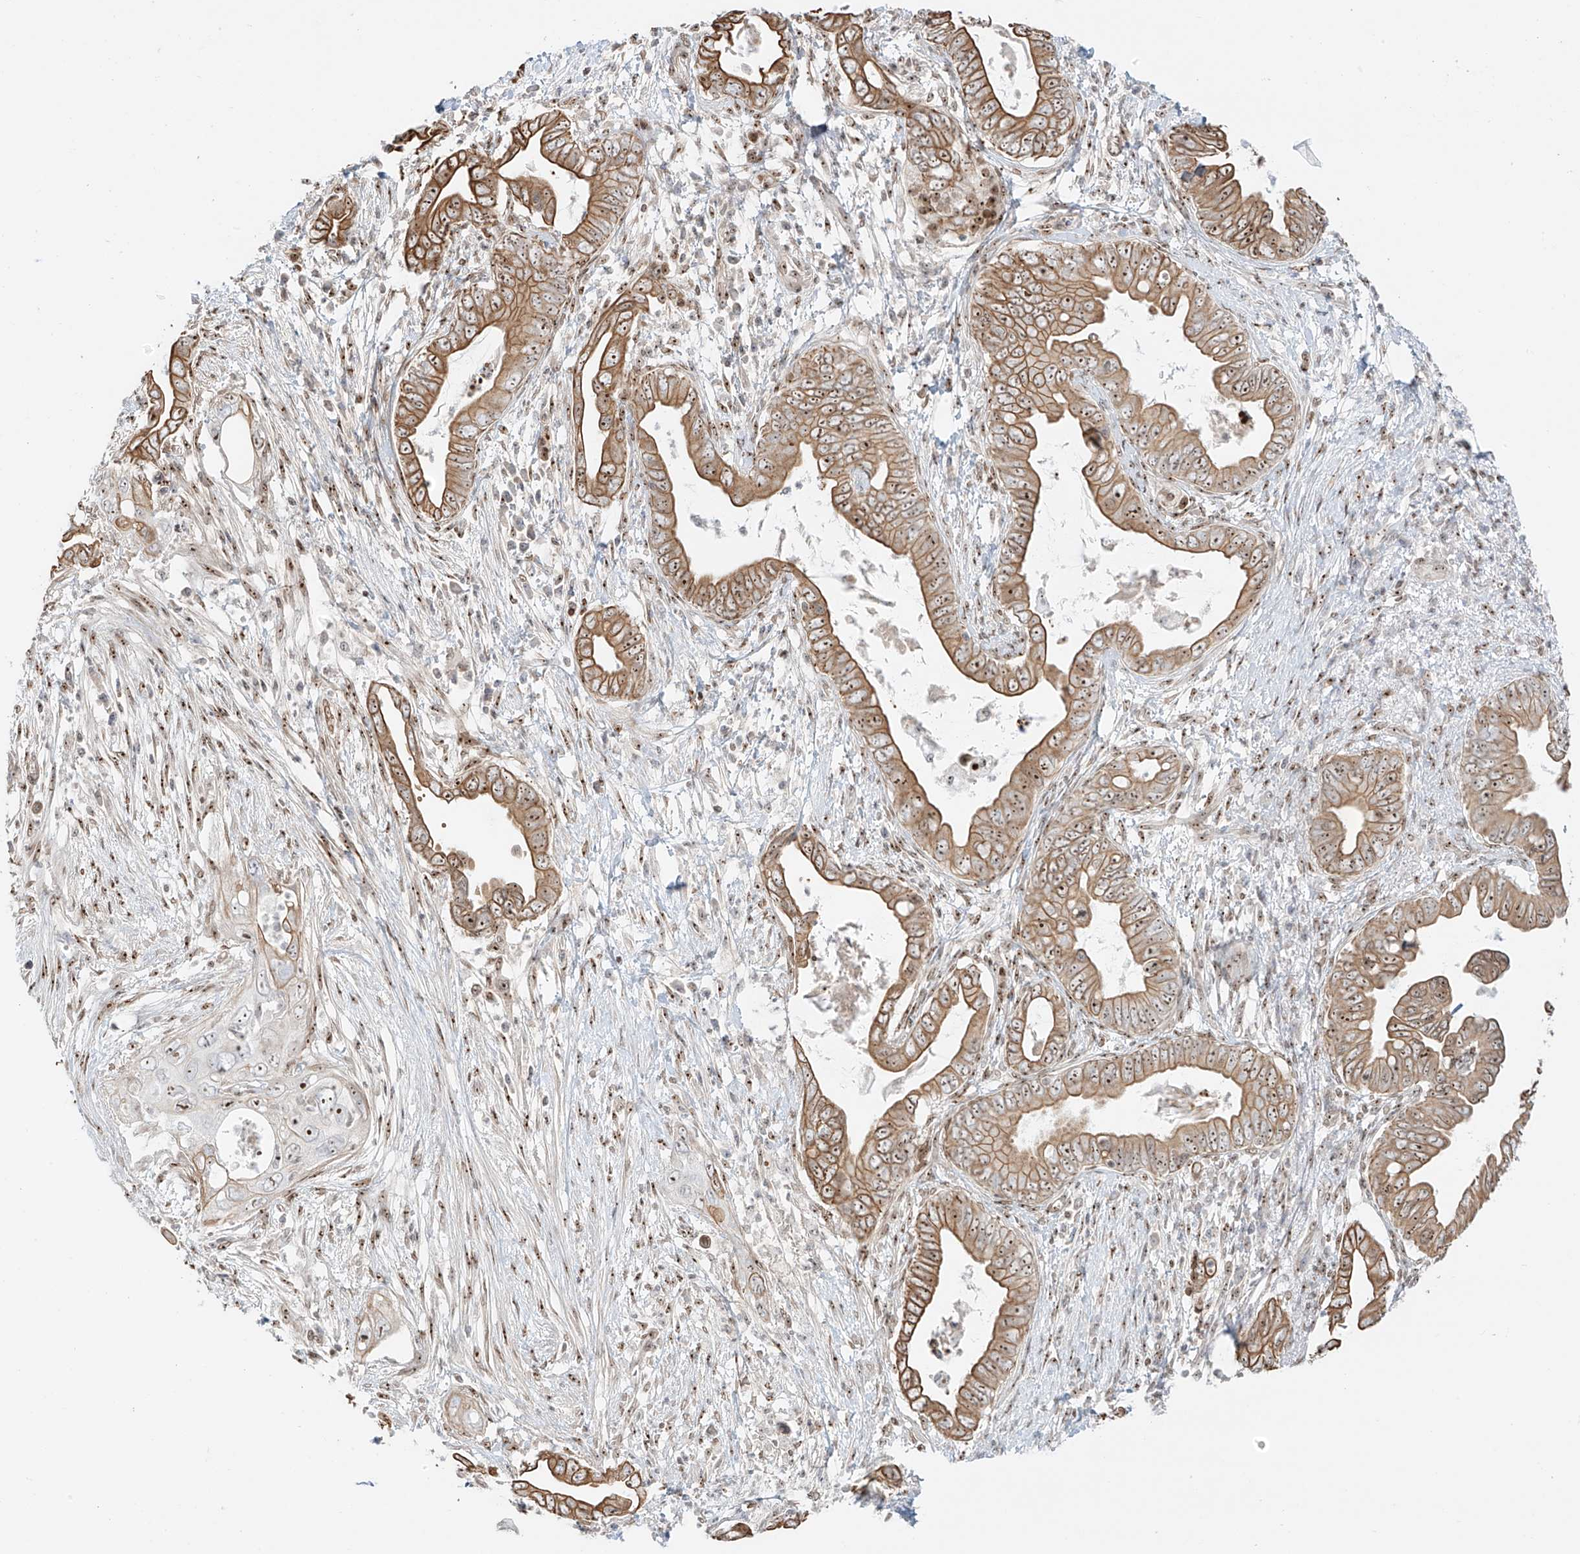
{"staining": {"intensity": "moderate", "quantity": ">75%", "location": "cytoplasmic/membranous,nuclear"}, "tissue": "pancreatic cancer", "cell_type": "Tumor cells", "image_type": "cancer", "snomed": [{"axis": "morphology", "description": "Adenocarcinoma, NOS"}, {"axis": "topography", "description": "Pancreas"}], "caption": "Immunohistochemical staining of pancreatic cancer (adenocarcinoma) reveals medium levels of moderate cytoplasmic/membranous and nuclear staining in approximately >75% of tumor cells.", "gene": "ZNF512", "patient": {"sex": "male", "age": 75}}